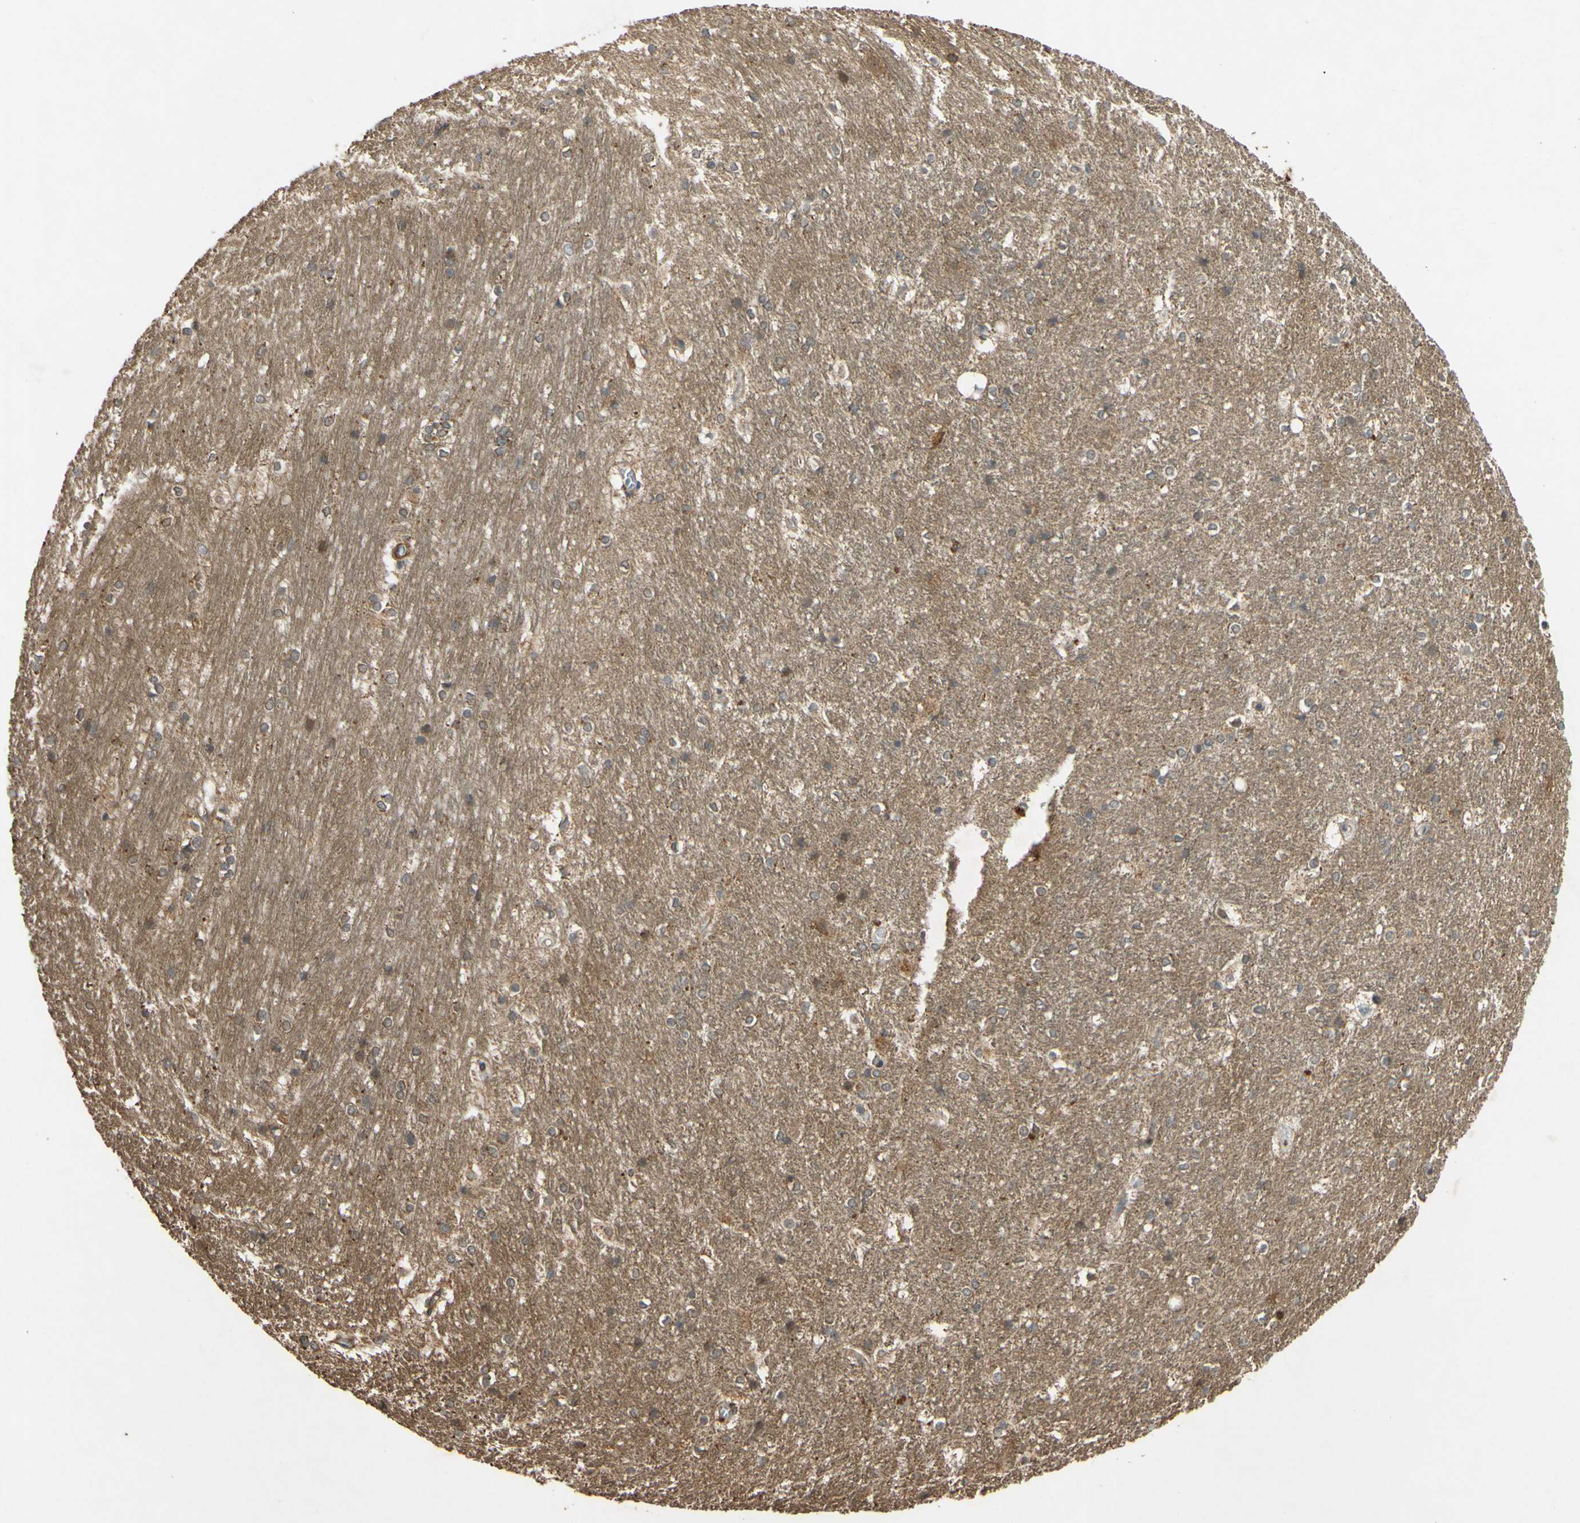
{"staining": {"intensity": "moderate", "quantity": "<25%", "location": "cytoplasmic/membranous"}, "tissue": "hippocampus", "cell_type": "Glial cells", "image_type": "normal", "snomed": [{"axis": "morphology", "description": "Normal tissue, NOS"}, {"axis": "topography", "description": "Hippocampus"}], "caption": "Brown immunohistochemical staining in benign hippocampus exhibits moderate cytoplasmic/membranous staining in approximately <25% of glial cells.", "gene": "PARD6A", "patient": {"sex": "female", "age": 19}}